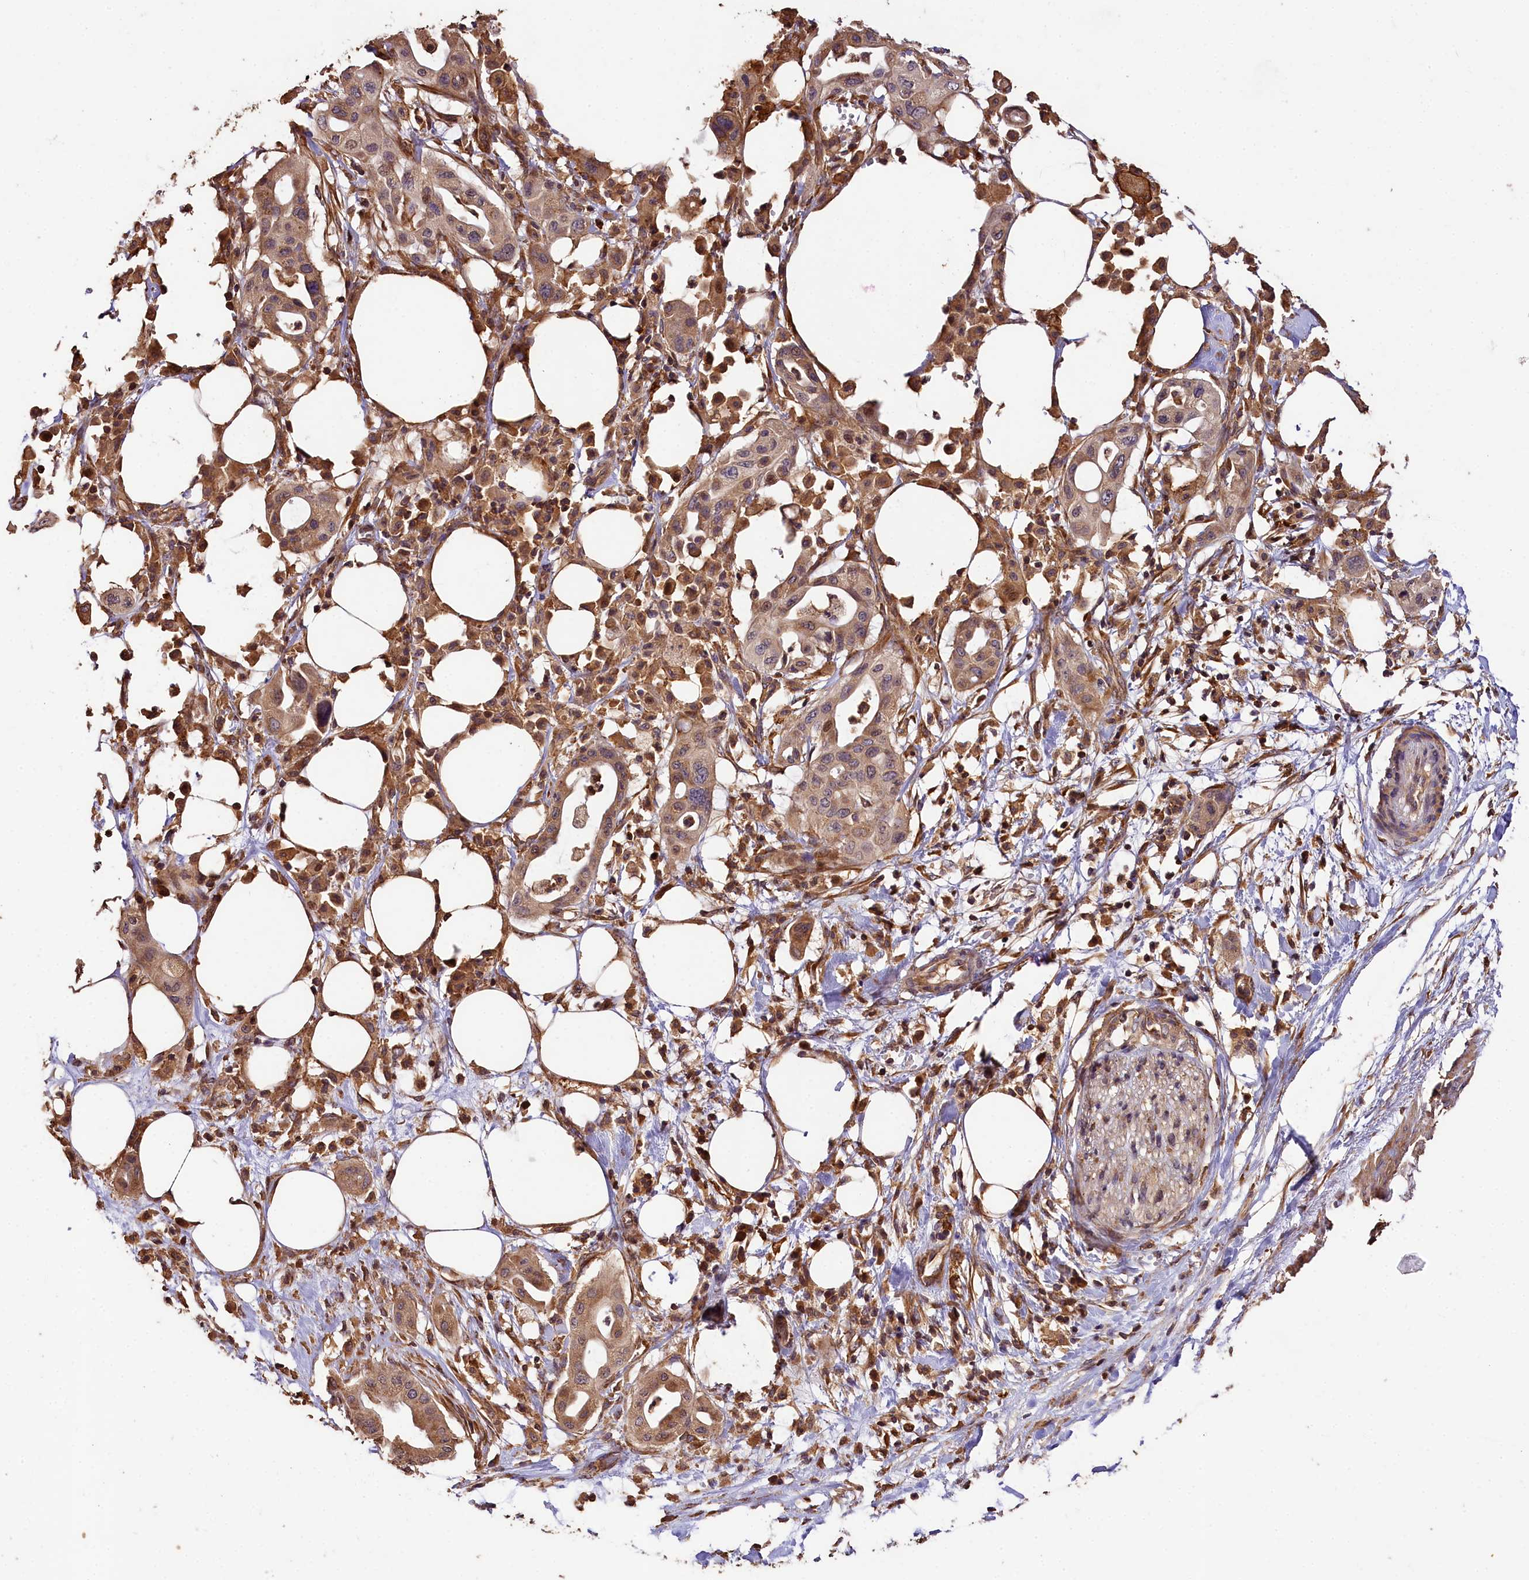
{"staining": {"intensity": "weak", "quantity": ">75%", "location": "cytoplasmic/membranous"}, "tissue": "pancreatic cancer", "cell_type": "Tumor cells", "image_type": "cancer", "snomed": [{"axis": "morphology", "description": "Adenocarcinoma, NOS"}, {"axis": "topography", "description": "Pancreas"}], "caption": "Immunohistochemistry (DAB (3,3'-diaminobenzidine)) staining of pancreatic cancer (adenocarcinoma) shows weak cytoplasmic/membranous protein expression in approximately >75% of tumor cells. The protein is stained brown, and the nuclei are stained in blue (DAB IHC with brightfield microscopy, high magnification).", "gene": "KPTN", "patient": {"sex": "male", "age": 68}}